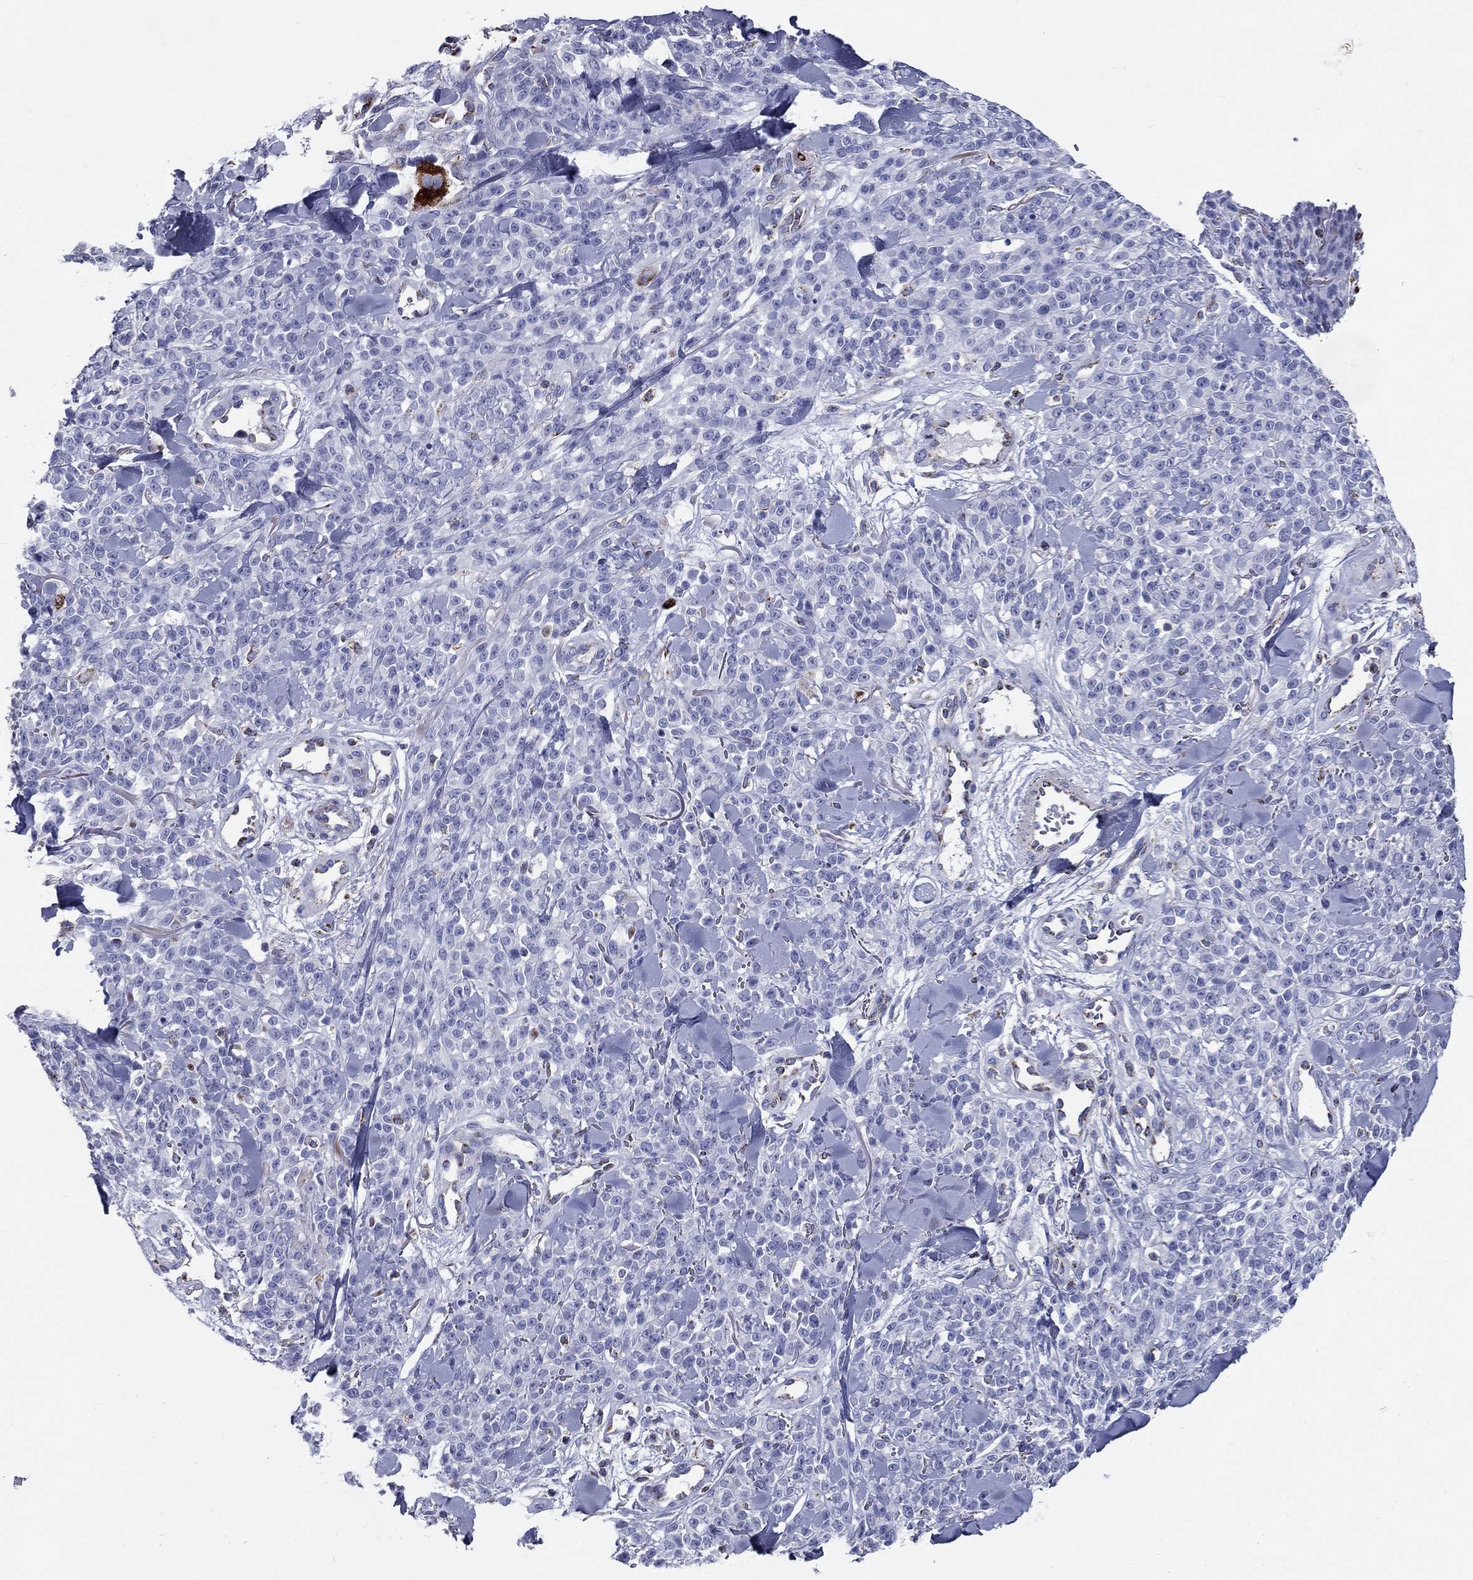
{"staining": {"intensity": "negative", "quantity": "none", "location": "none"}, "tissue": "melanoma", "cell_type": "Tumor cells", "image_type": "cancer", "snomed": [{"axis": "morphology", "description": "Malignant melanoma, NOS"}, {"axis": "topography", "description": "Skin"}, {"axis": "topography", "description": "Skin of trunk"}], "caption": "Tumor cells show no significant positivity in malignant melanoma.", "gene": "NDUFA4L2", "patient": {"sex": "male", "age": 74}}